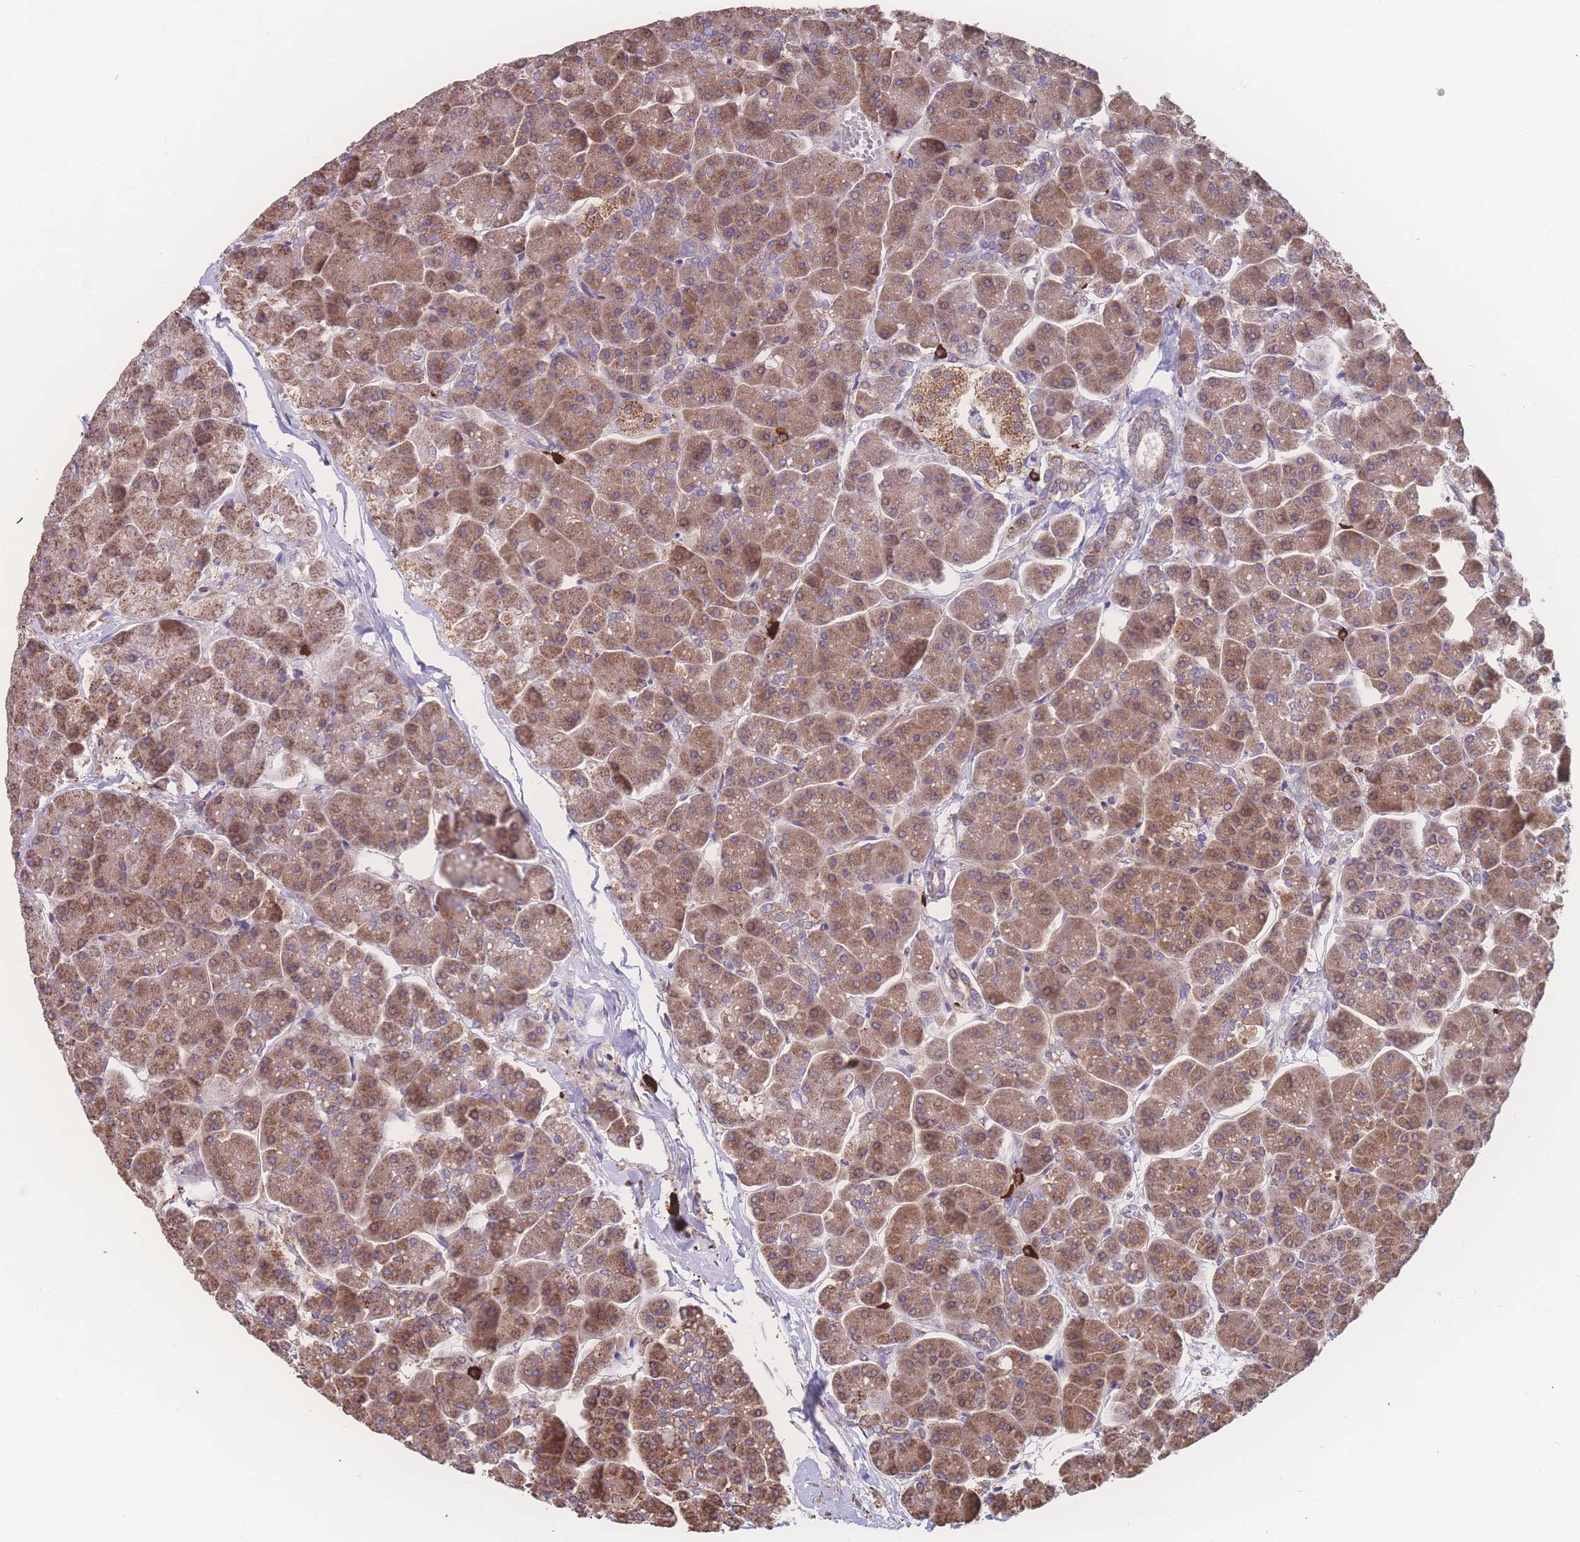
{"staining": {"intensity": "strong", "quantity": ">75%", "location": "cytoplasmic/membranous"}, "tissue": "pancreas", "cell_type": "Exocrine glandular cells", "image_type": "normal", "snomed": [{"axis": "morphology", "description": "Normal tissue, NOS"}, {"axis": "topography", "description": "Pancreas"}, {"axis": "topography", "description": "Peripheral nerve tissue"}], "caption": "A brown stain highlights strong cytoplasmic/membranous positivity of a protein in exocrine glandular cells of benign pancreas. The staining was performed using DAB to visualize the protein expression in brown, while the nuclei were stained in blue with hematoxylin (Magnification: 20x).", "gene": "SGSM3", "patient": {"sex": "male", "age": 54}}